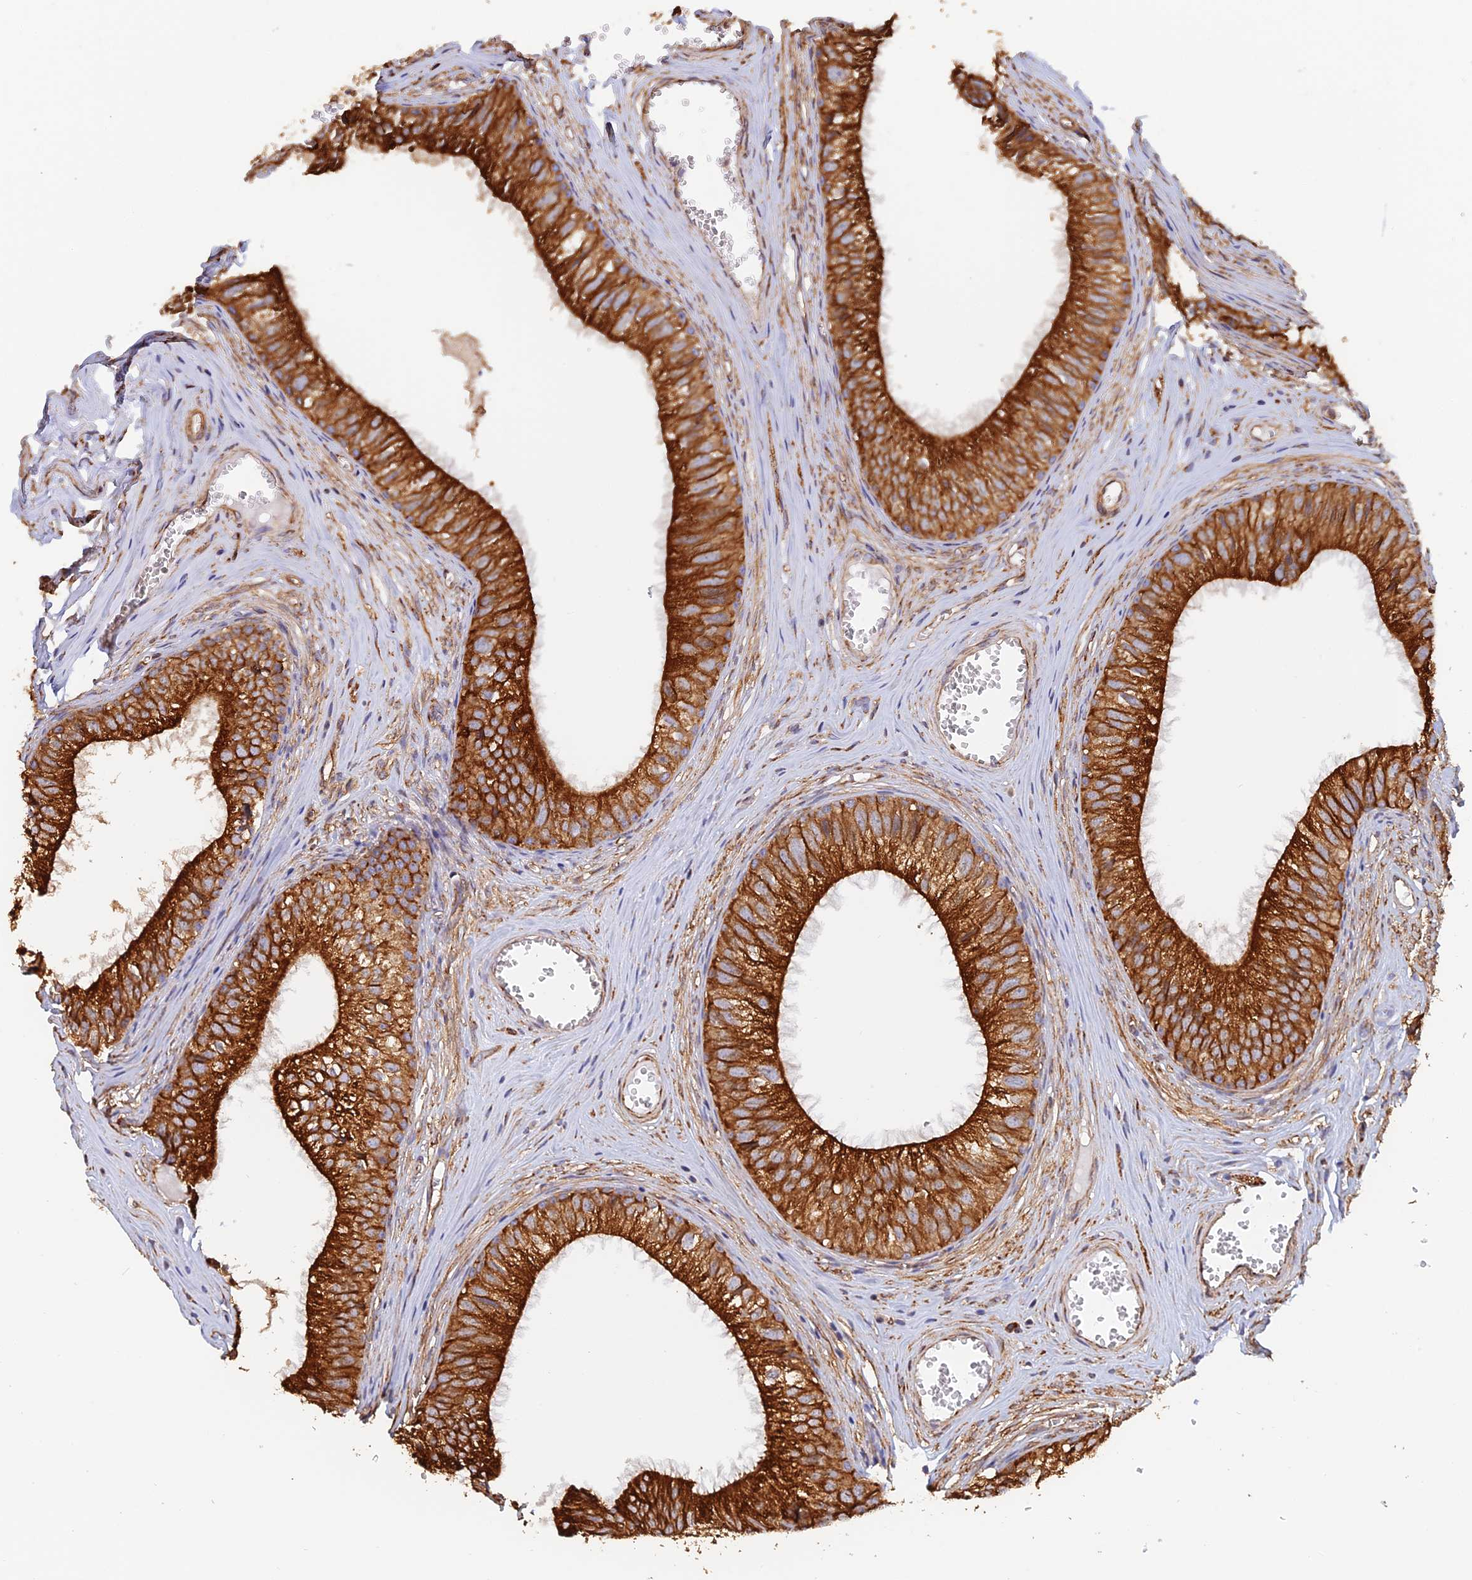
{"staining": {"intensity": "strong", "quantity": ">75%", "location": "cytoplasmic/membranous"}, "tissue": "epididymis", "cell_type": "Glandular cells", "image_type": "normal", "snomed": [{"axis": "morphology", "description": "Normal tissue, NOS"}, {"axis": "topography", "description": "Epididymis"}], "caption": "This micrograph demonstrates IHC staining of normal human epididymis, with high strong cytoplasmic/membranous expression in about >75% of glandular cells.", "gene": "WBP11", "patient": {"sex": "male", "age": 36}}